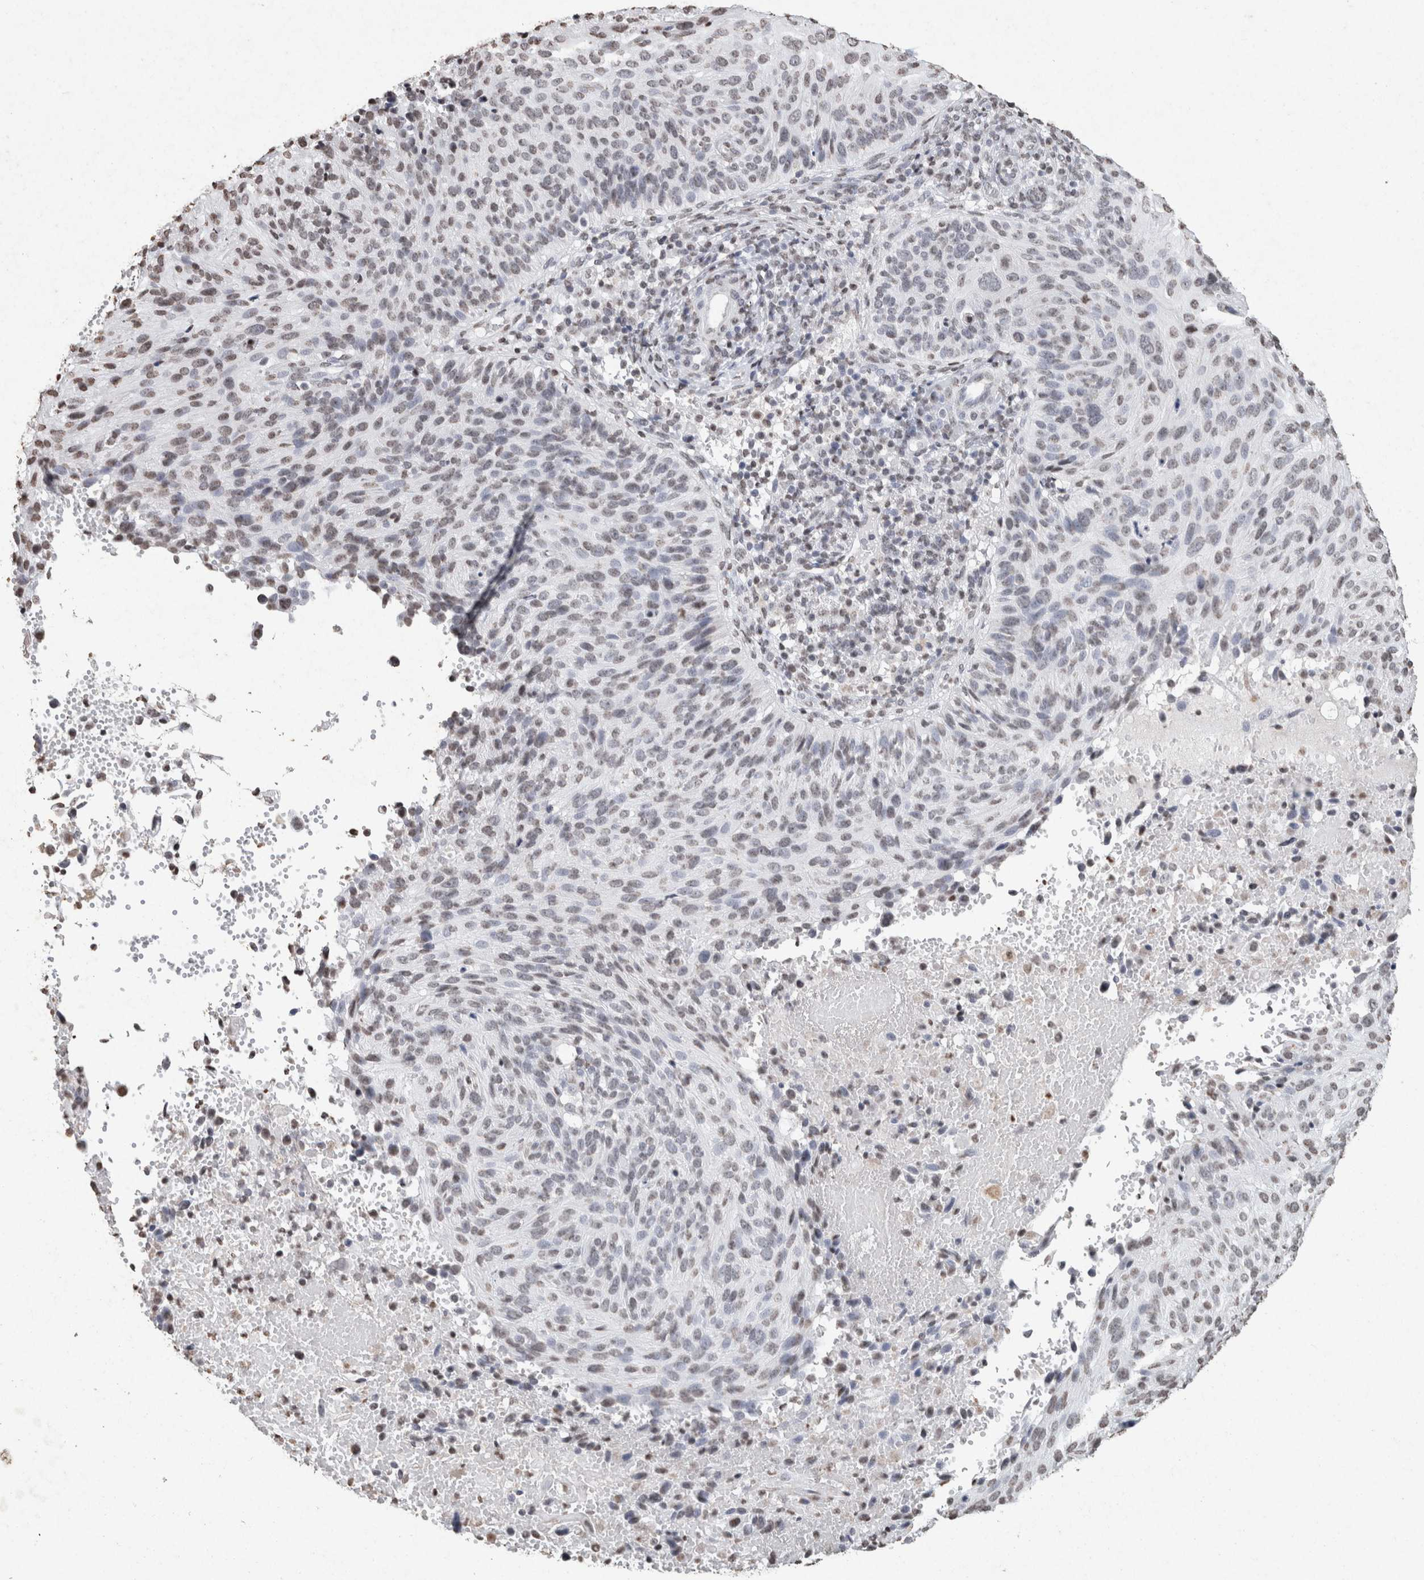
{"staining": {"intensity": "weak", "quantity": "25%-75%", "location": "nuclear"}, "tissue": "cervical cancer", "cell_type": "Tumor cells", "image_type": "cancer", "snomed": [{"axis": "morphology", "description": "Squamous cell carcinoma, NOS"}, {"axis": "topography", "description": "Cervix"}], "caption": "IHC histopathology image of neoplastic tissue: human cervical cancer (squamous cell carcinoma) stained using IHC shows low levels of weak protein expression localized specifically in the nuclear of tumor cells, appearing as a nuclear brown color.", "gene": "CNTN1", "patient": {"sex": "female", "age": 74}}